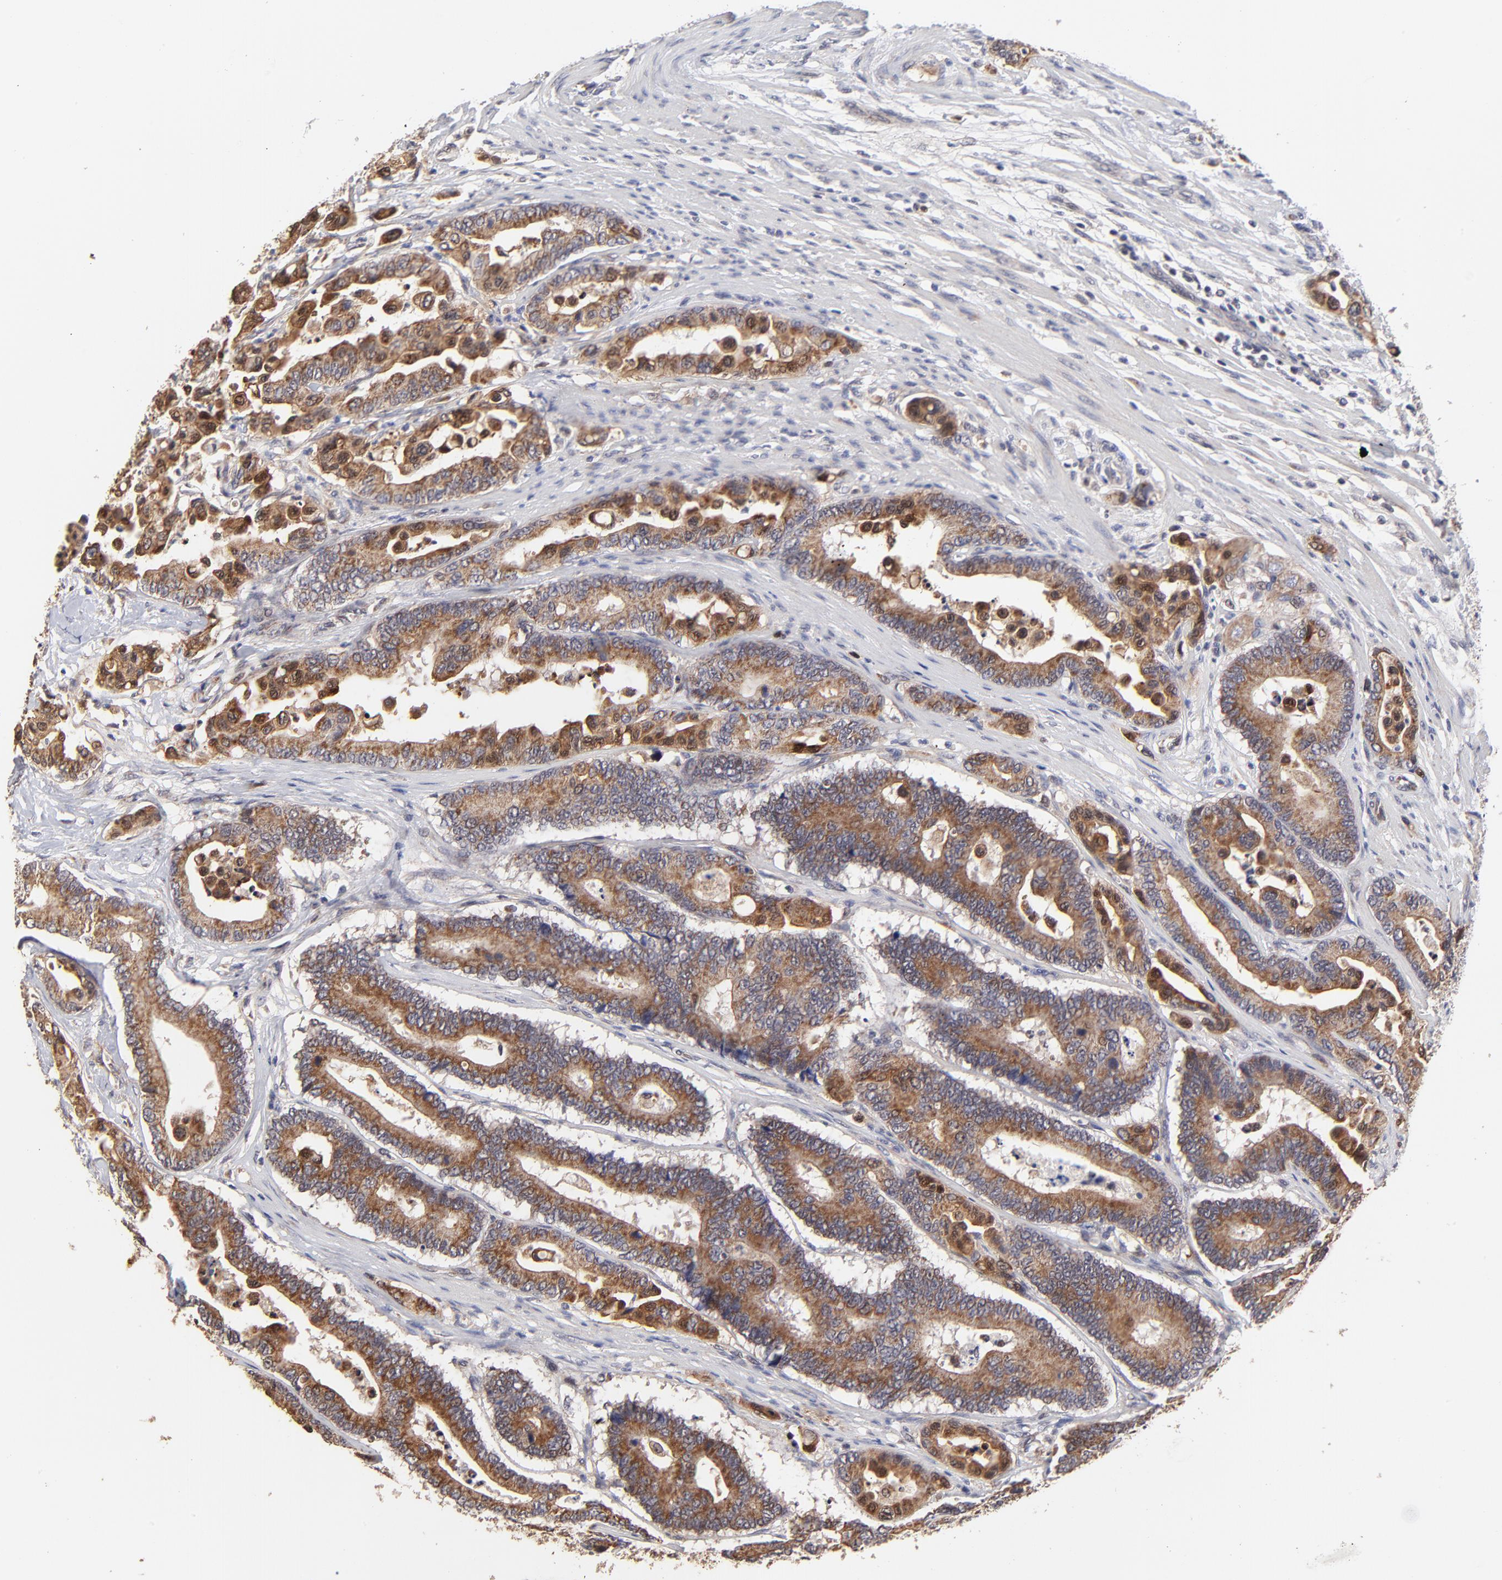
{"staining": {"intensity": "moderate", "quantity": ">75%", "location": "cytoplasmic/membranous"}, "tissue": "colorectal cancer", "cell_type": "Tumor cells", "image_type": "cancer", "snomed": [{"axis": "morphology", "description": "Normal tissue, NOS"}, {"axis": "morphology", "description": "Adenocarcinoma, NOS"}, {"axis": "topography", "description": "Colon"}], "caption": "Human adenocarcinoma (colorectal) stained with a brown dye displays moderate cytoplasmic/membranous positive positivity in about >75% of tumor cells.", "gene": "FBXL12", "patient": {"sex": "male", "age": 82}}